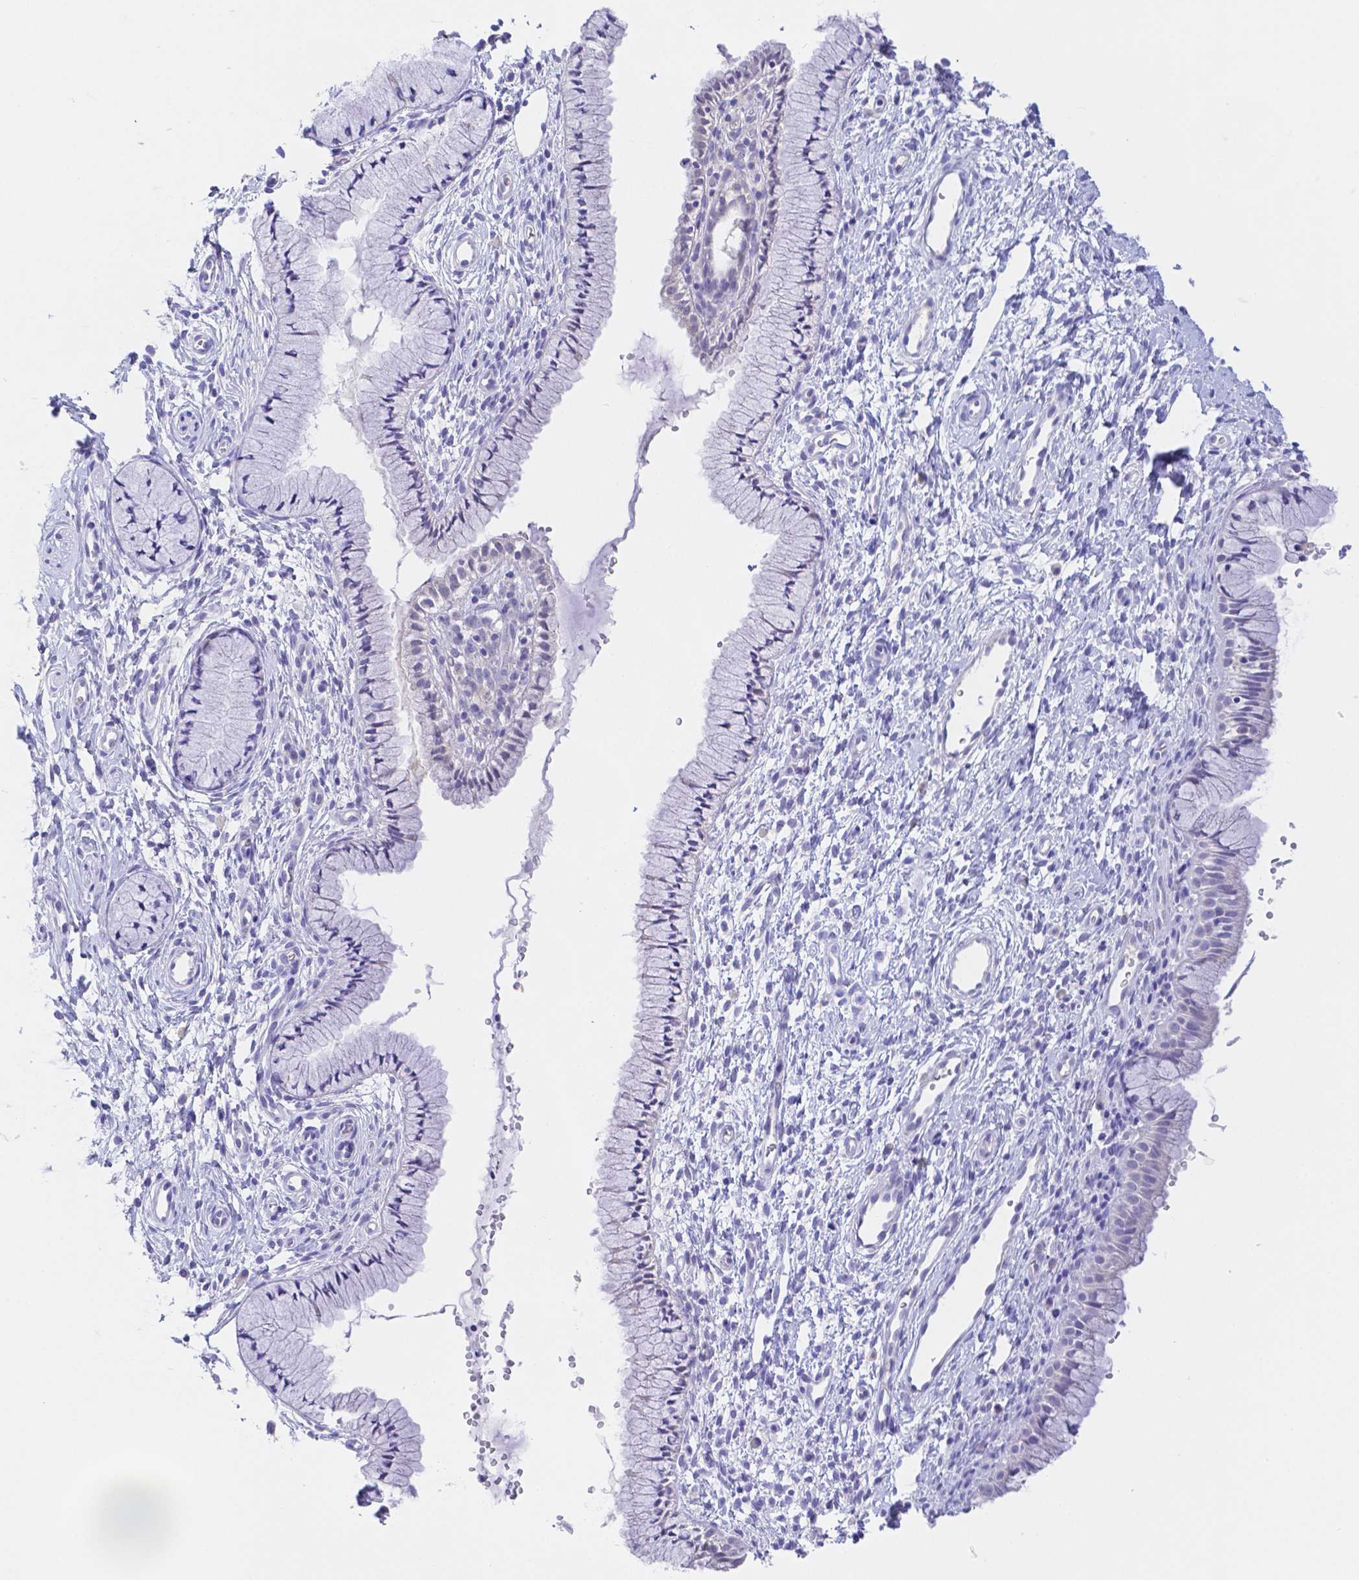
{"staining": {"intensity": "negative", "quantity": "none", "location": "none"}, "tissue": "cervix", "cell_type": "Glandular cells", "image_type": "normal", "snomed": [{"axis": "morphology", "description": "Normal tissue, NOS"}, {"axis": "topography", "description": "Cervix"}], "caption": "Immunohistochemistry photomicrograph of normal human cervix stained for a protein (brown), which displays no expression in glandular cells. (Brightfield microscopy of DAB immunohistochemistry at high magnification).", "gene": "ZG16B", "patient": {"sex": "female", "age": 36}}